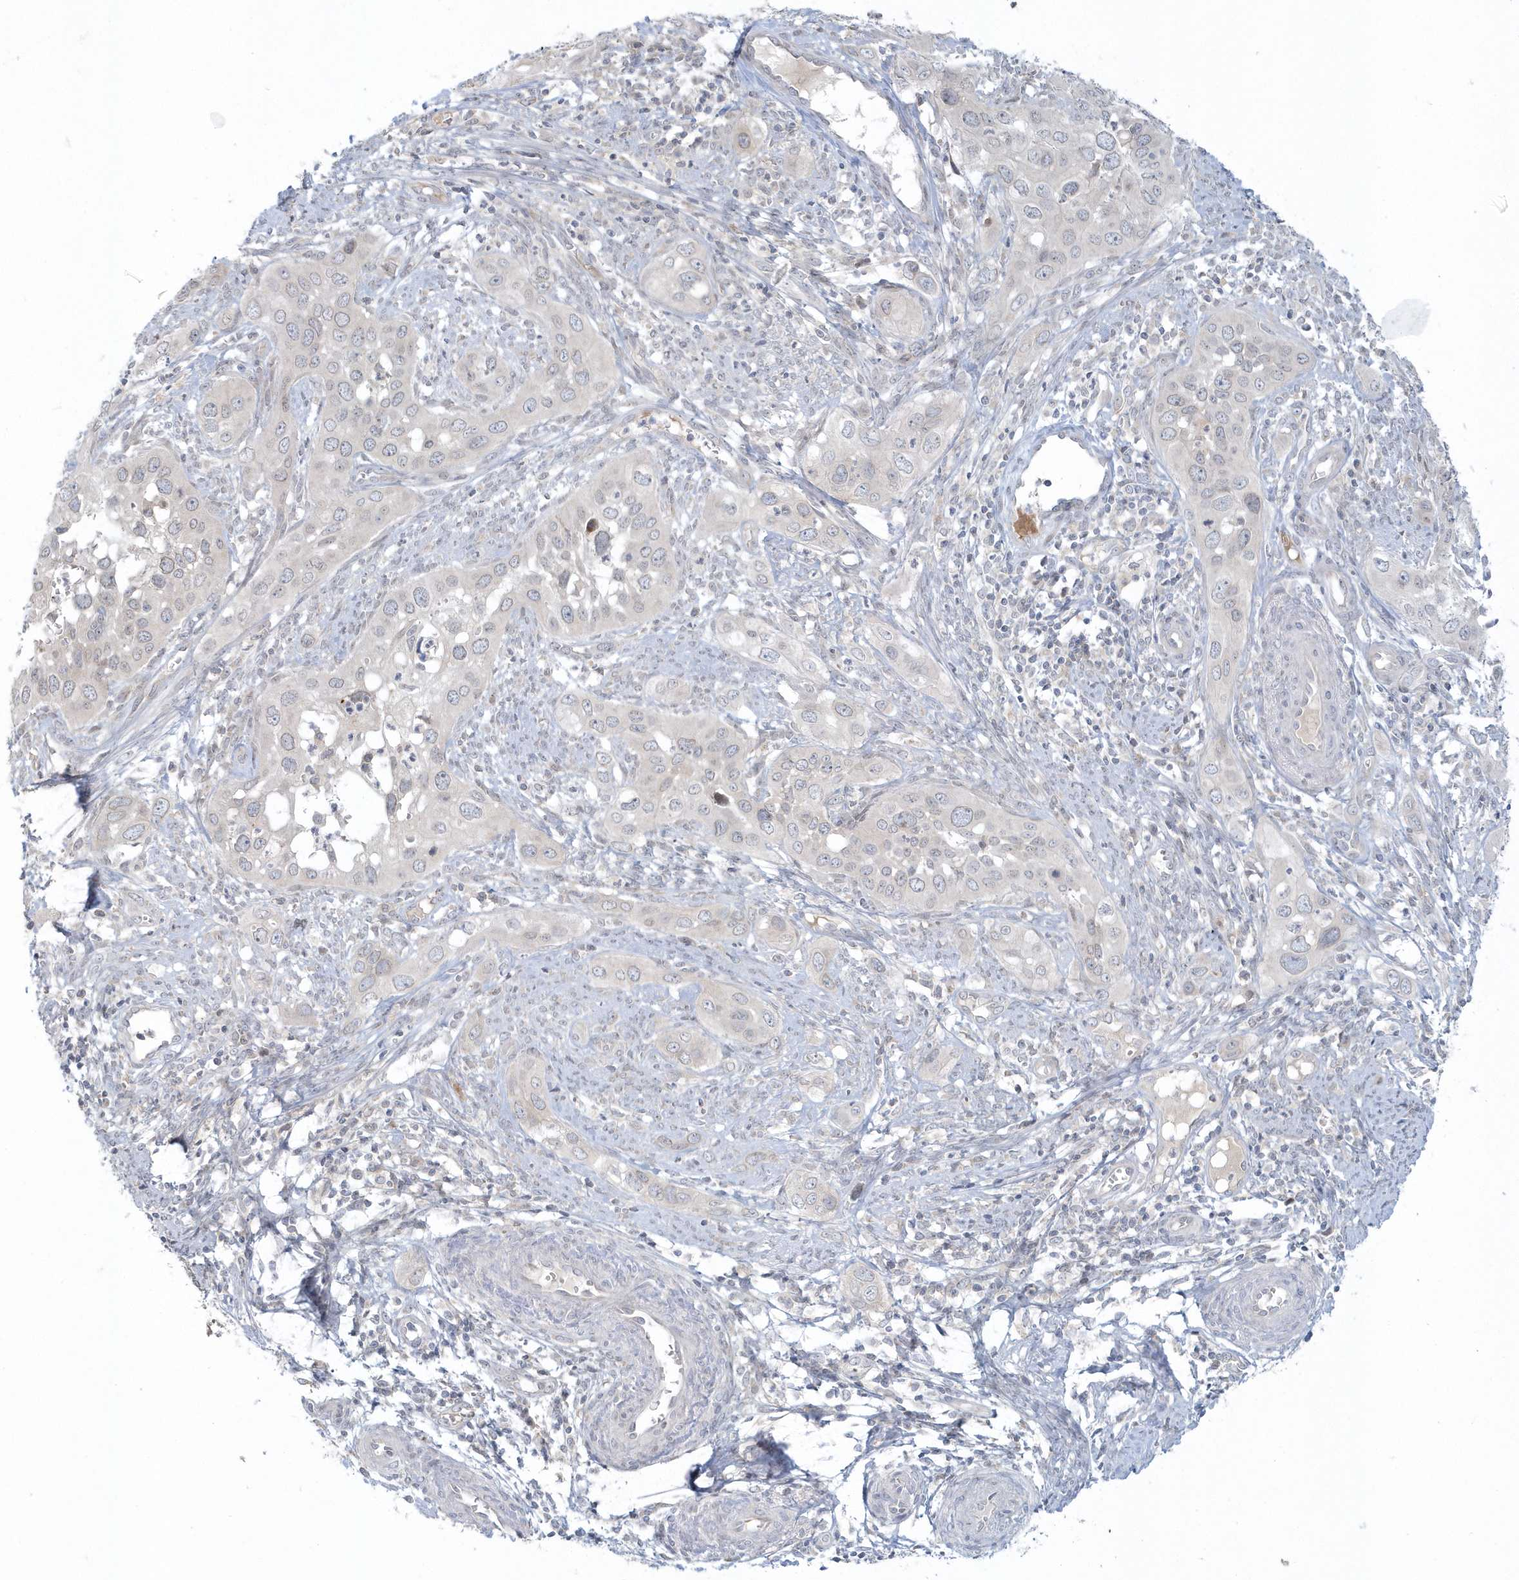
{"staining": {"intensity": "negative", "quantity": "none", "location": "none"}, "tissue": "cervical cancer", "cell_type": "Tumor cells", "image_type": "cancer", "snomed": [{"axis": "morphology", "description": "Squamous cell carcinoma, NOS"}, {"axis": "topography", "description": "Cervix"}], "caption": "This is a histopathology image of IHC staining of cervical cancer, which shows no staining in tumor cells. The staining is performed using DAB (3,3'-diaminobenzidine) brown chromogen with nuclei counter-stained in using hematoxylin.", "gene": "BLTP3A", "patient": {"sex": "female", "age": 34}}